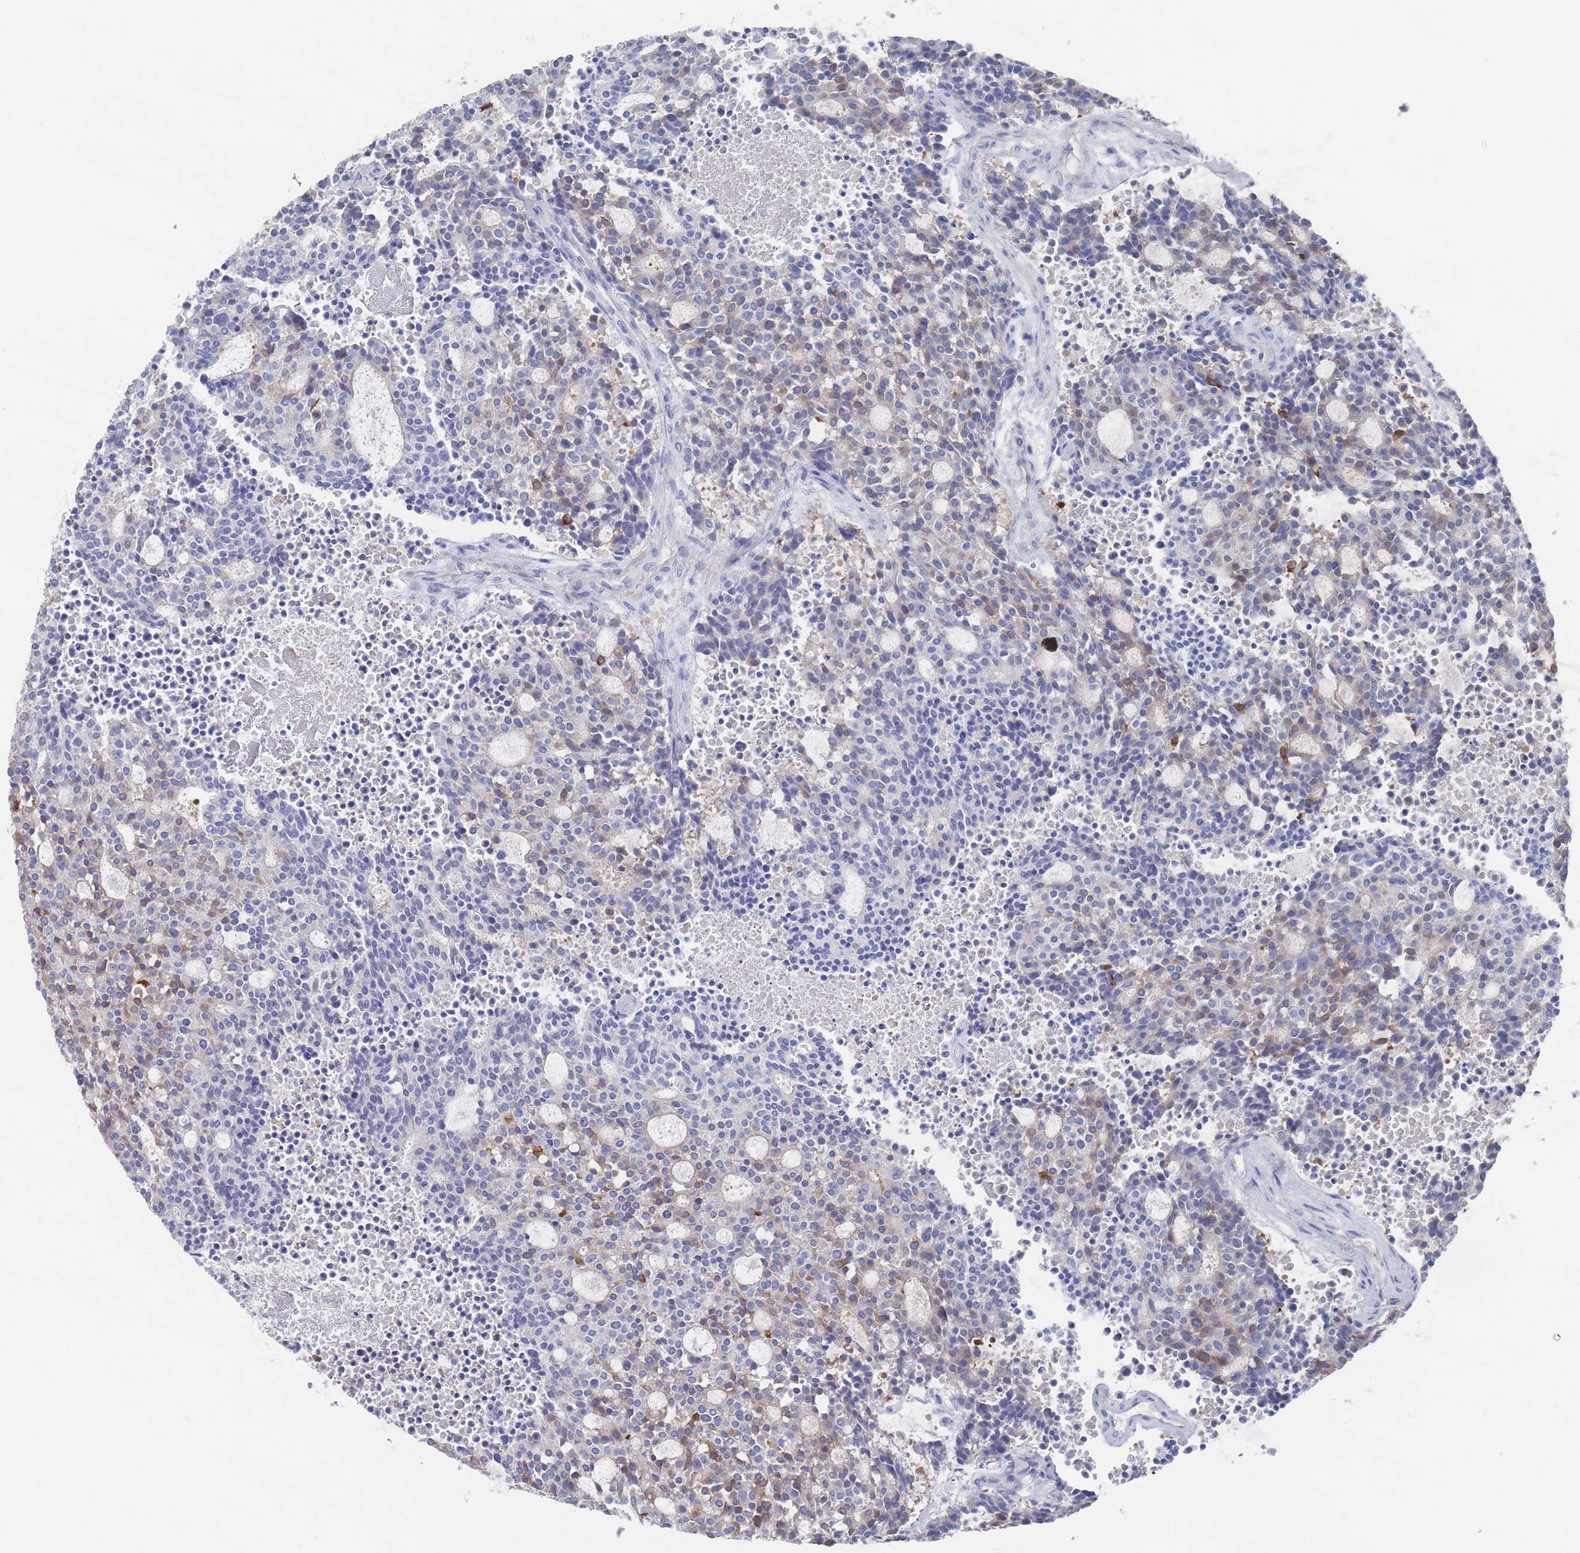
{"staining": {"intensity": "moderate", "quantity": "<25%", "location": "cytoplasmic/membranous"}, "tissue": "carcinoid", "cell_type": "Tumor cells", "image_type": "cancer", "snomed": [{"axis": "morphology", "description": "Carcinoid, malignant, NOS"}, {"axis": "topography", "description": "Pancreas"}], "caption": "Carcinoid (malignant) tissue demonstrates moderate cytoplasmic/membranous positivity in about <25% of tumor cells, visualized by immunohistochemistry.", "gene": "TMCO3", "patient": {"sex": "female", "age": 54}}